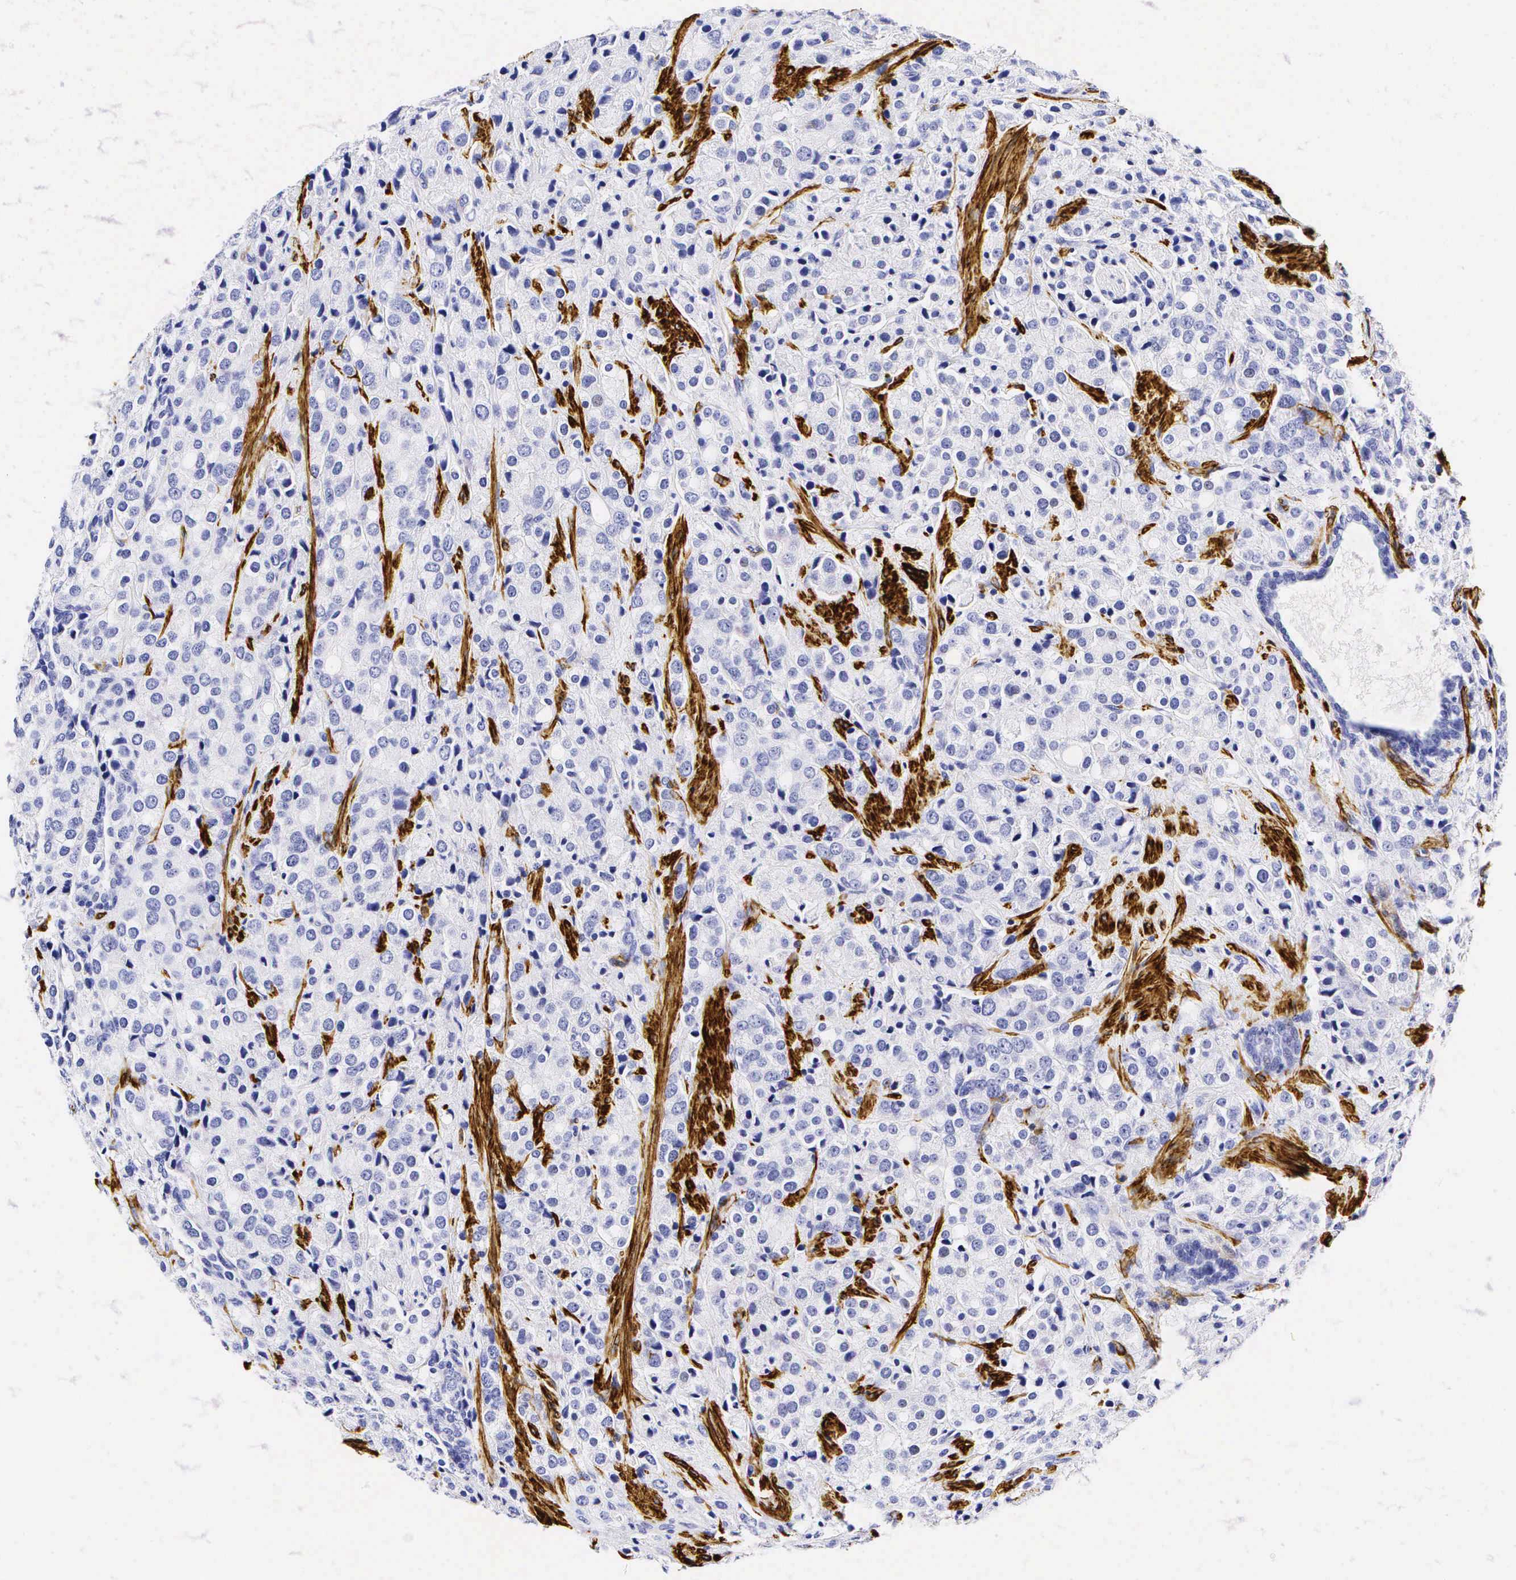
{"staining": {"intensity": "negative", "quantity": "none", "location": "none"}, "tissue": "prostate cancer", "cell_type": "Tumor cells", "image_type": "cancer", "snomed": [{"axis": "morphology", "description": "Adenocarcinoma, Medium grade"}, {"axis": "topography", "description": "Prostate"}], "caption": "This is an IHC image of prostate cancer (medium-grade adenocarcinoma). There is no staining in tumor cells.", "gene": "CALD1", "patient": {"sex": "male", "age": 70}}